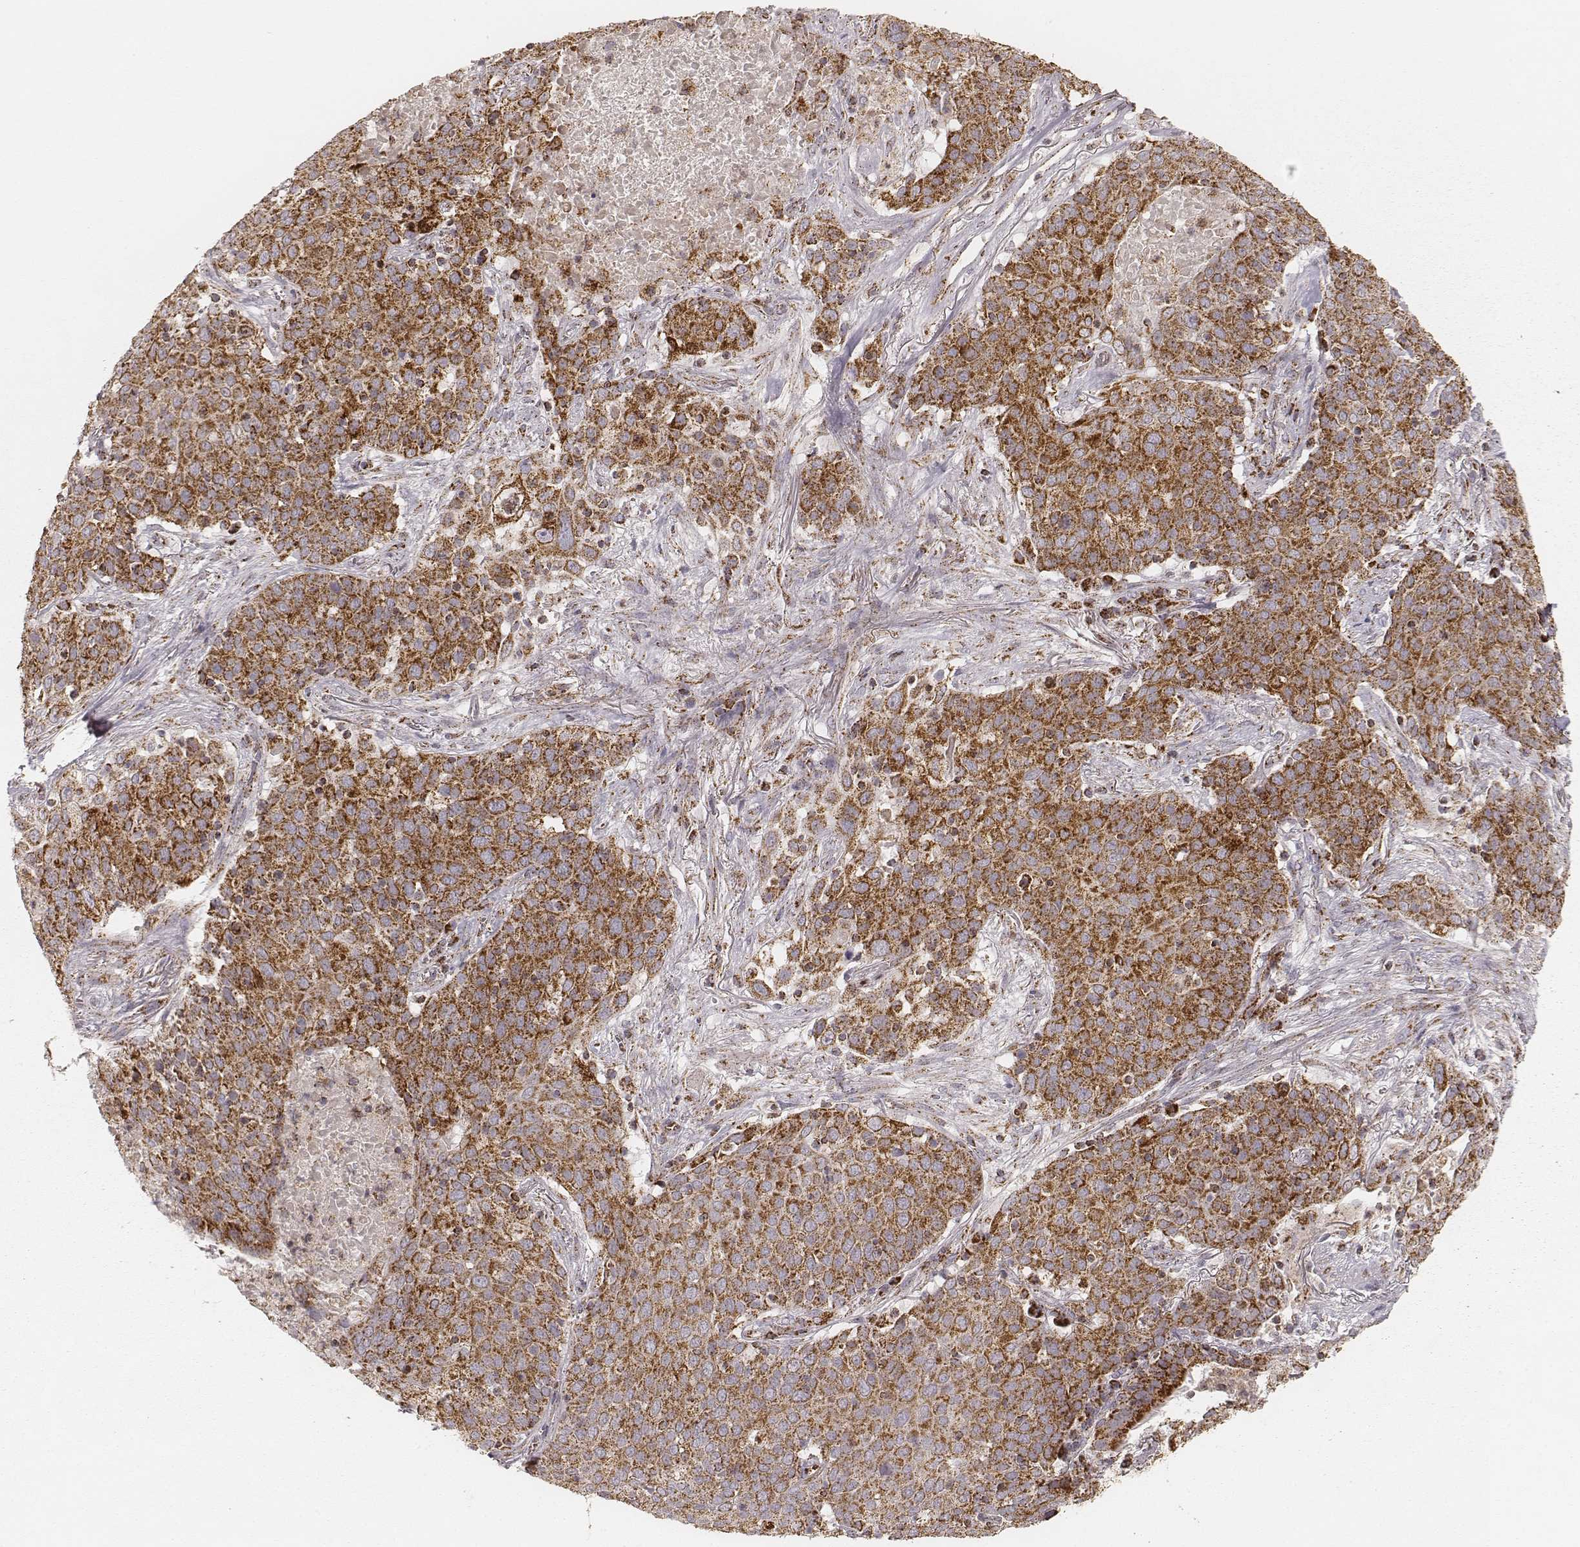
{"staining": {"intensity": "strong", "quantity": ">75%", "location": "cytoplasmic/membranous"}, "tissue": "lung cancer", "cell_type": "Tumor cells", "image_type": "cancer", "snomed": [{"axis": "morphology", "description": "Squamous cell carcinoma, NOS"}, {"axis": "topography", "description": "Lung"}], "caption": "Tumor cells display high levels of strong cytoplasmic/membranous positivity in approximately >75% of cells in lung squamous cell carcinoma.", "gene": "CS", "patient": {"sex": "male", "age": 82}}